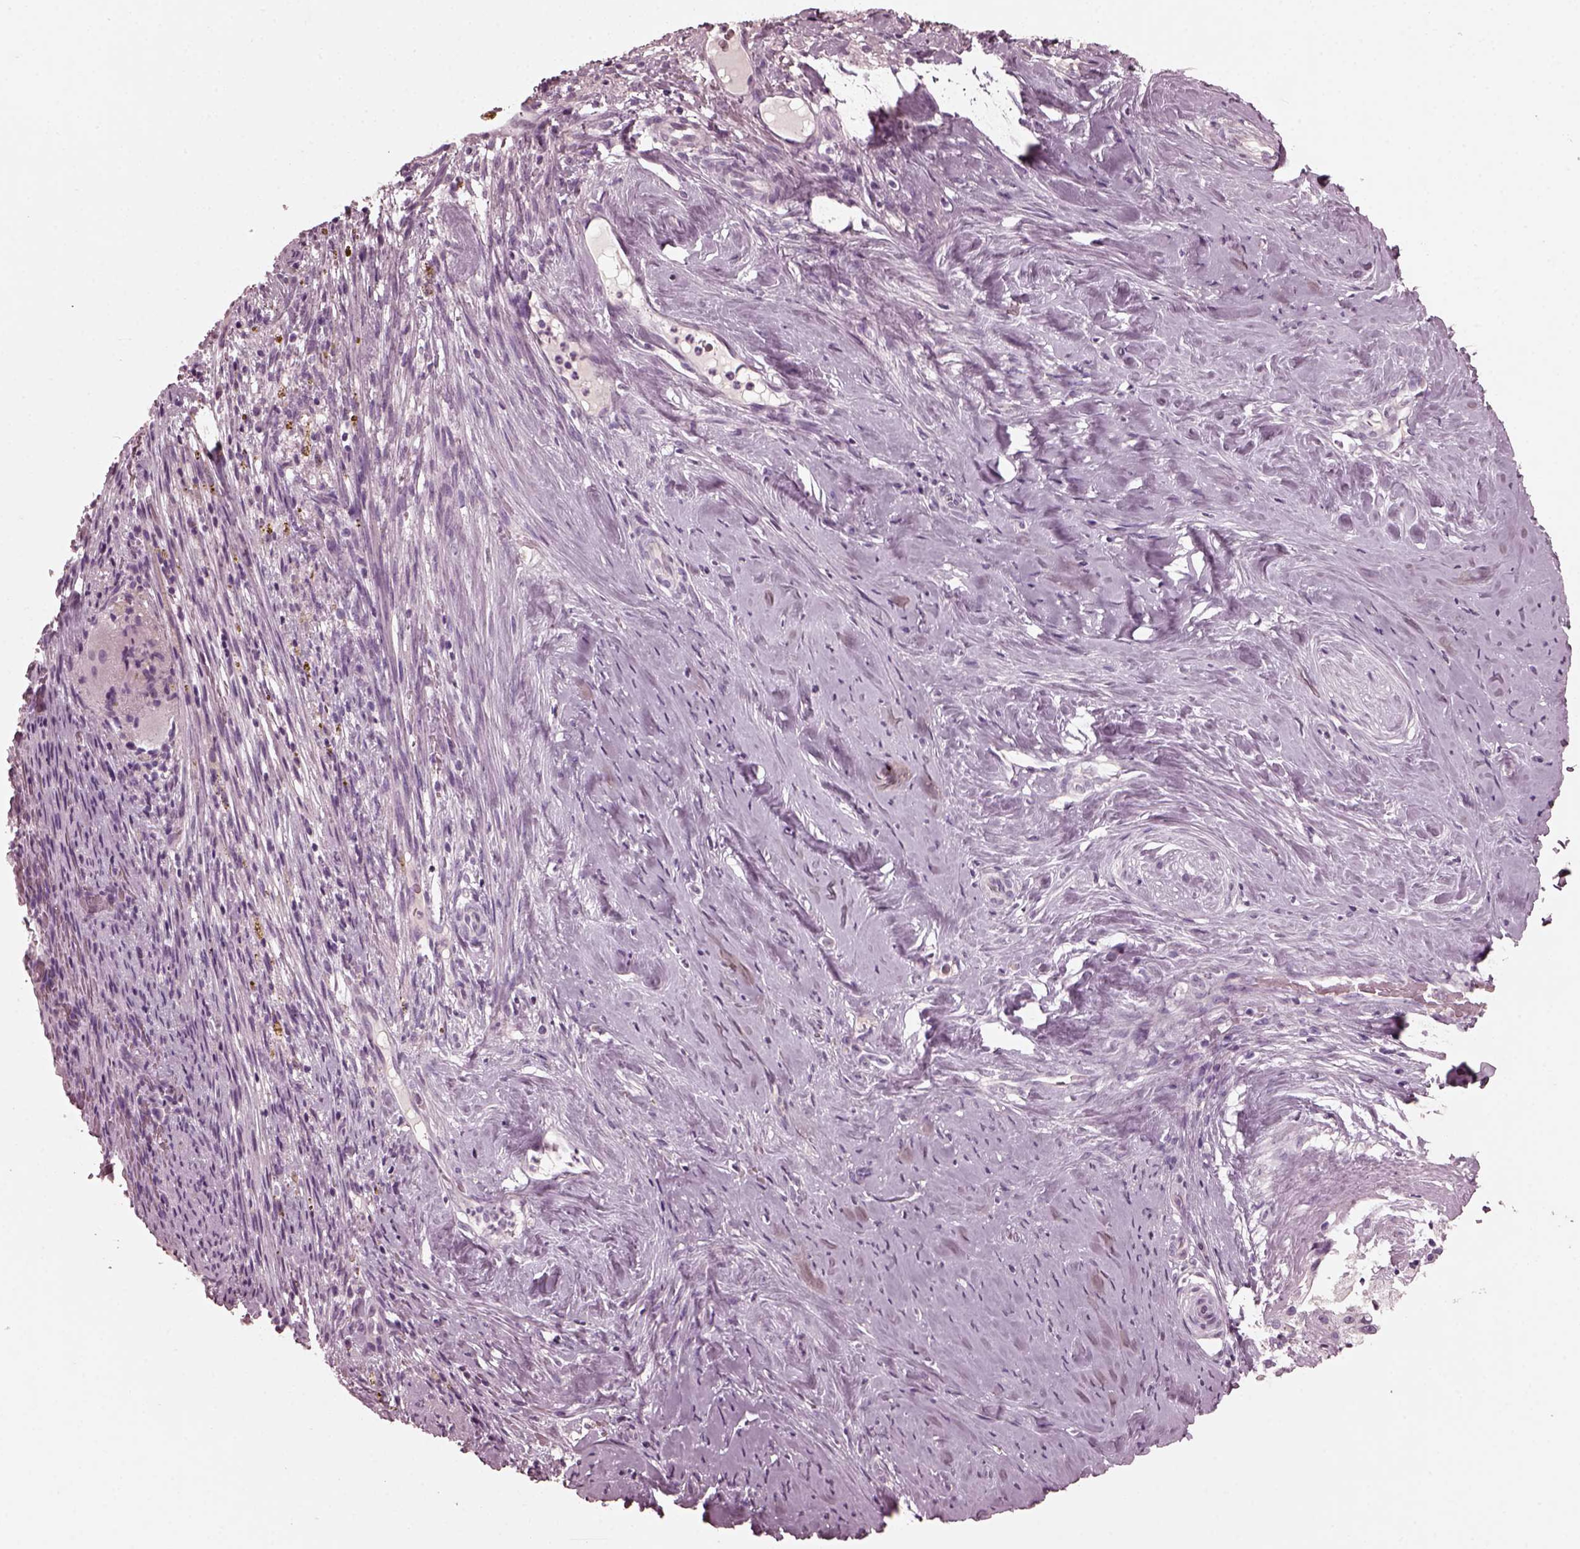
{"staining": {"intensity": "negative", "quantity": "none", "location": "none"}, "tissue": "cervical cancer", "cell_type": "Tumor cells", "image_type": "cancer", "snomed": [{"axis": "morphology", "description": "Squamous cell carcinoma, NOS"}, {"axis": "topography", "description": "Cervix"}], "caption": "Human squamous cell carcinoma (cervical) stained for a protein using immunohistochemistry displays no staining in tumor cells.", "gene": "CGA", "patient": {"sex": "female", "age": 51}}